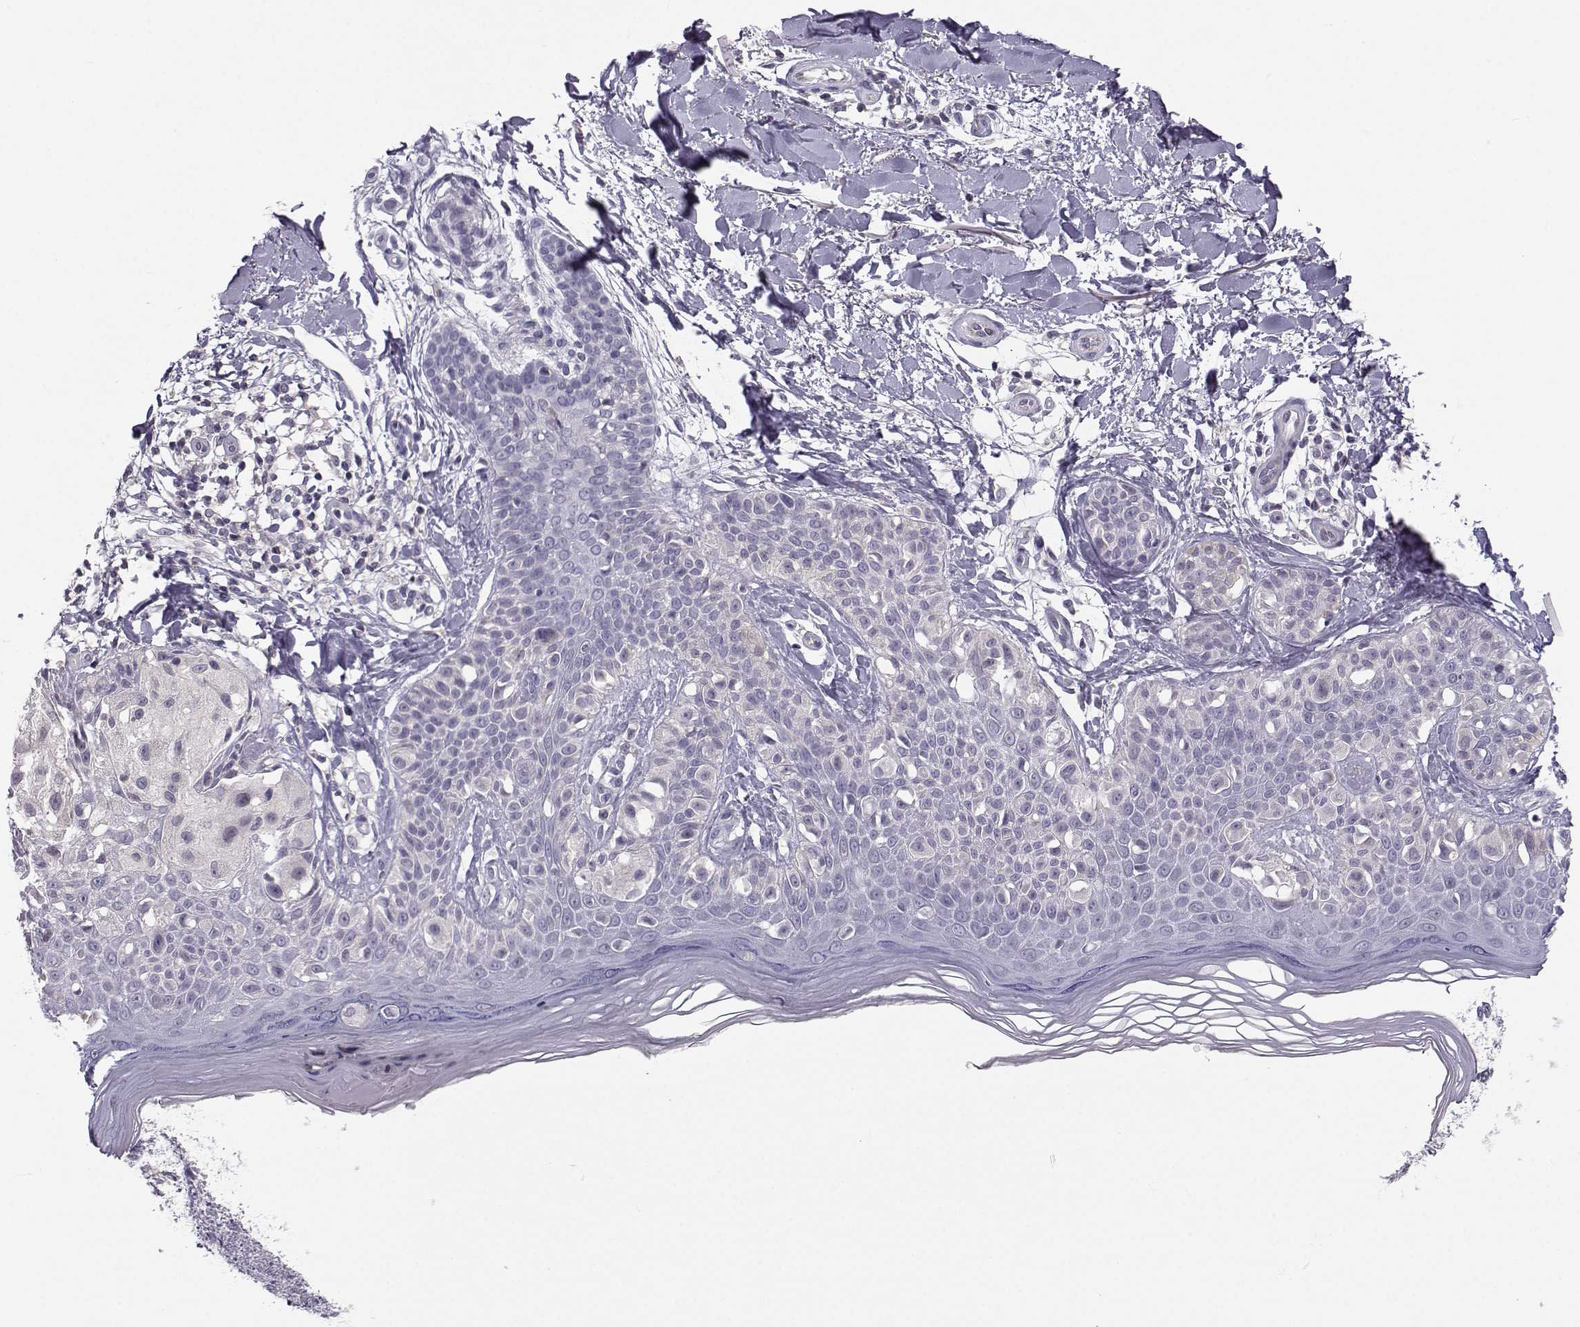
{"staining": {"intensity": "negative", "quantity": "none", "location": "none"}, "tissue": "melanoma", "cell_type": "Tumor cells", "image_type": "cancer", "snomed": [{"axis": "morphology", "description": "Malignant melanoma, NOS"}, {"axis": "topography", "description": "Skin"}], "caption": "A high-resolution micrograph shows IHC staining of melanoma, which displays no significant expression in tumor cells.", "gene": "MROH7", "patient": {"sex": "female", "age": 73}}